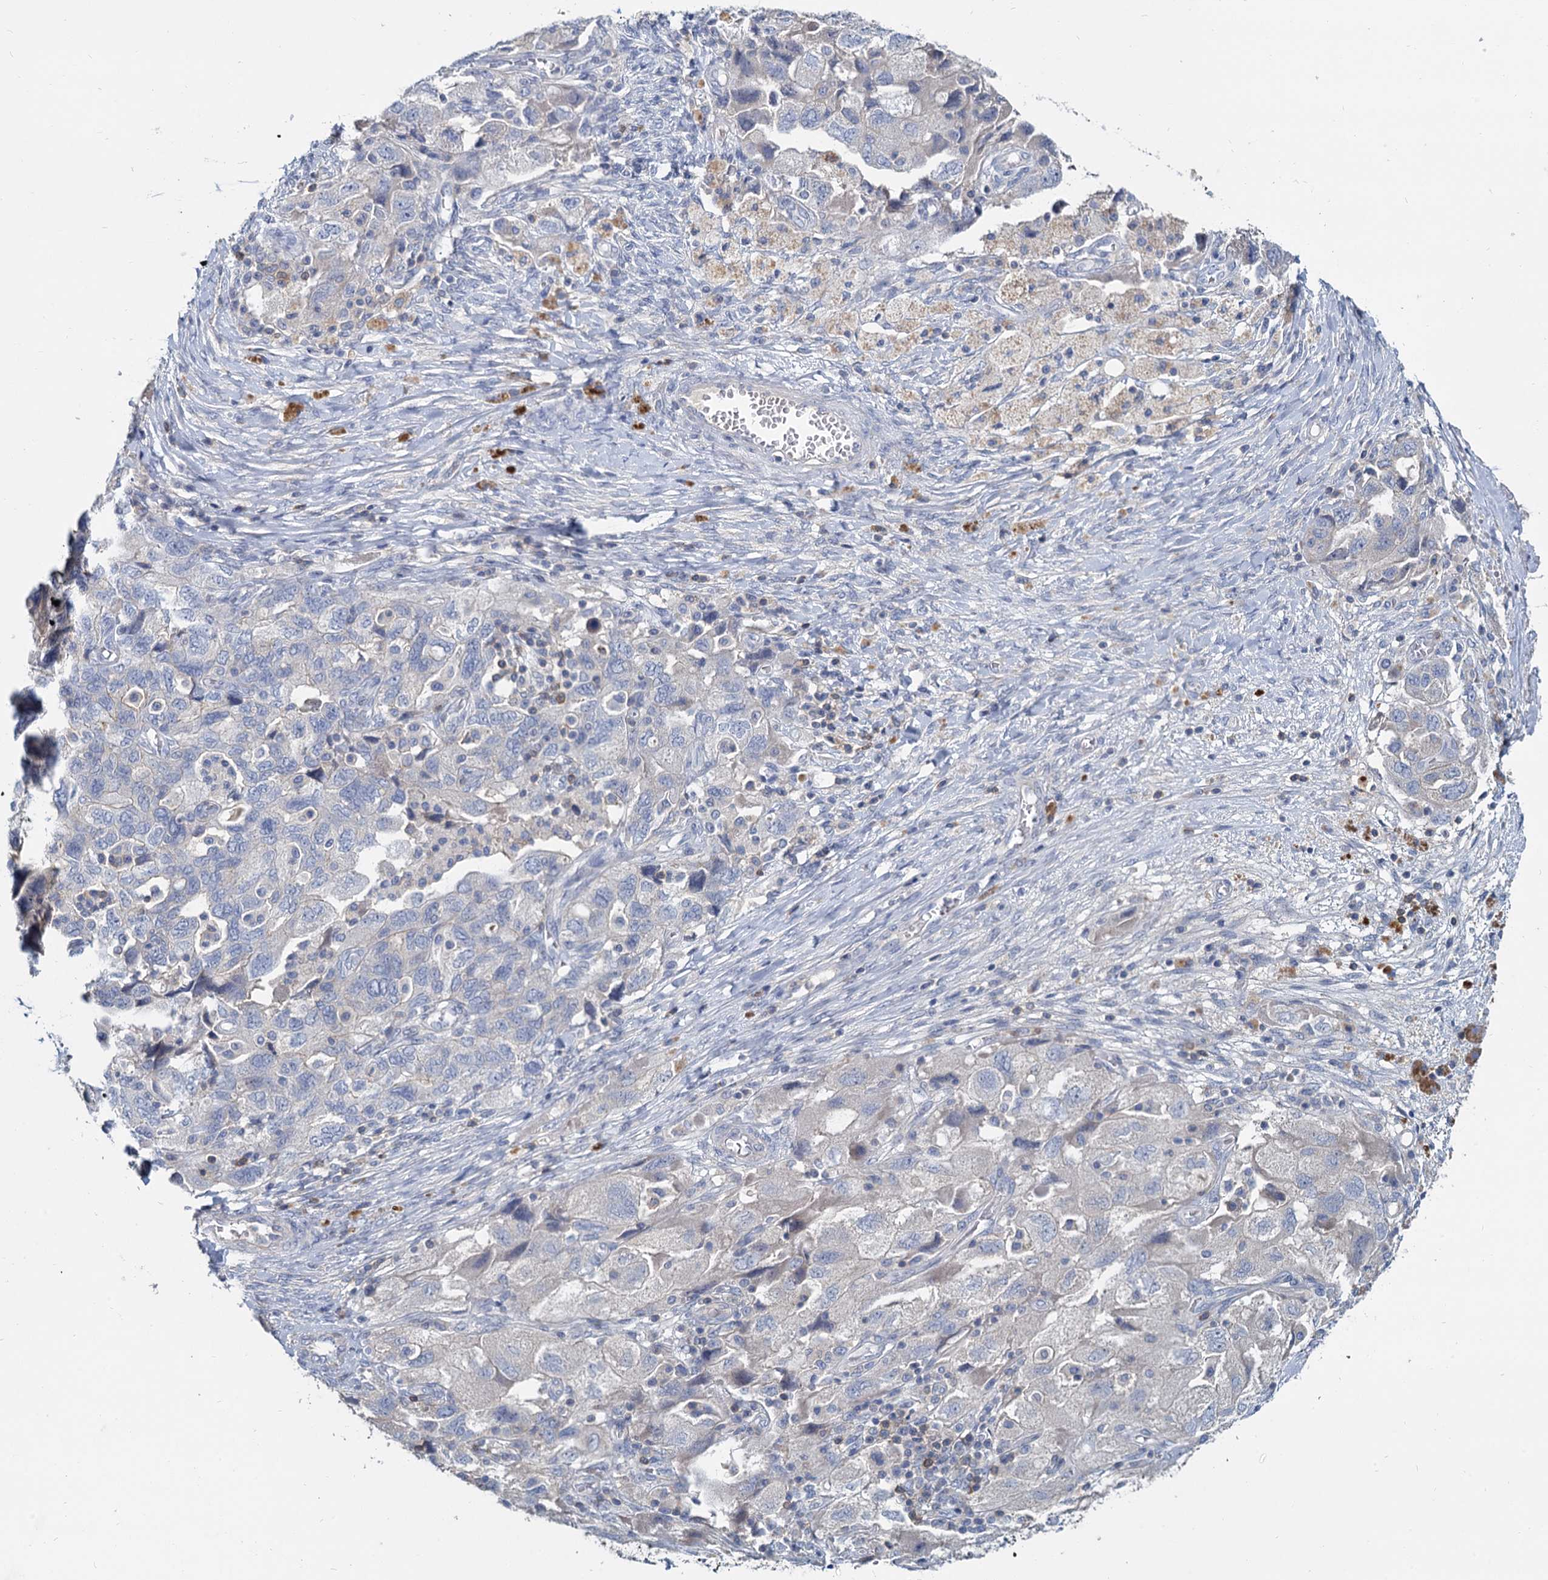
{"staining": {"intensity": "negative", "quantity": "none", "location": "none"}, "tissue": "ovarian cancer", "cell_type": "Tumor cells", "image_type": "cancer", "snomed": [{"axis": "morphology", "description": "Carcinoma, NOS"}, {"axis": "morphology", "description": "Cystadenocarcinoma, serous, NOS"}, {"axis": "topography", "description": "Ovary"}], "caption": "A high-resolution image shows immunohistochemistry (IHC) staining of ovarian serous cystadenocarcinoma, which reveals no significant staining in tumor cells.", "gene": "ACSM3", "patient": {"sex": "female", "age": 69}}